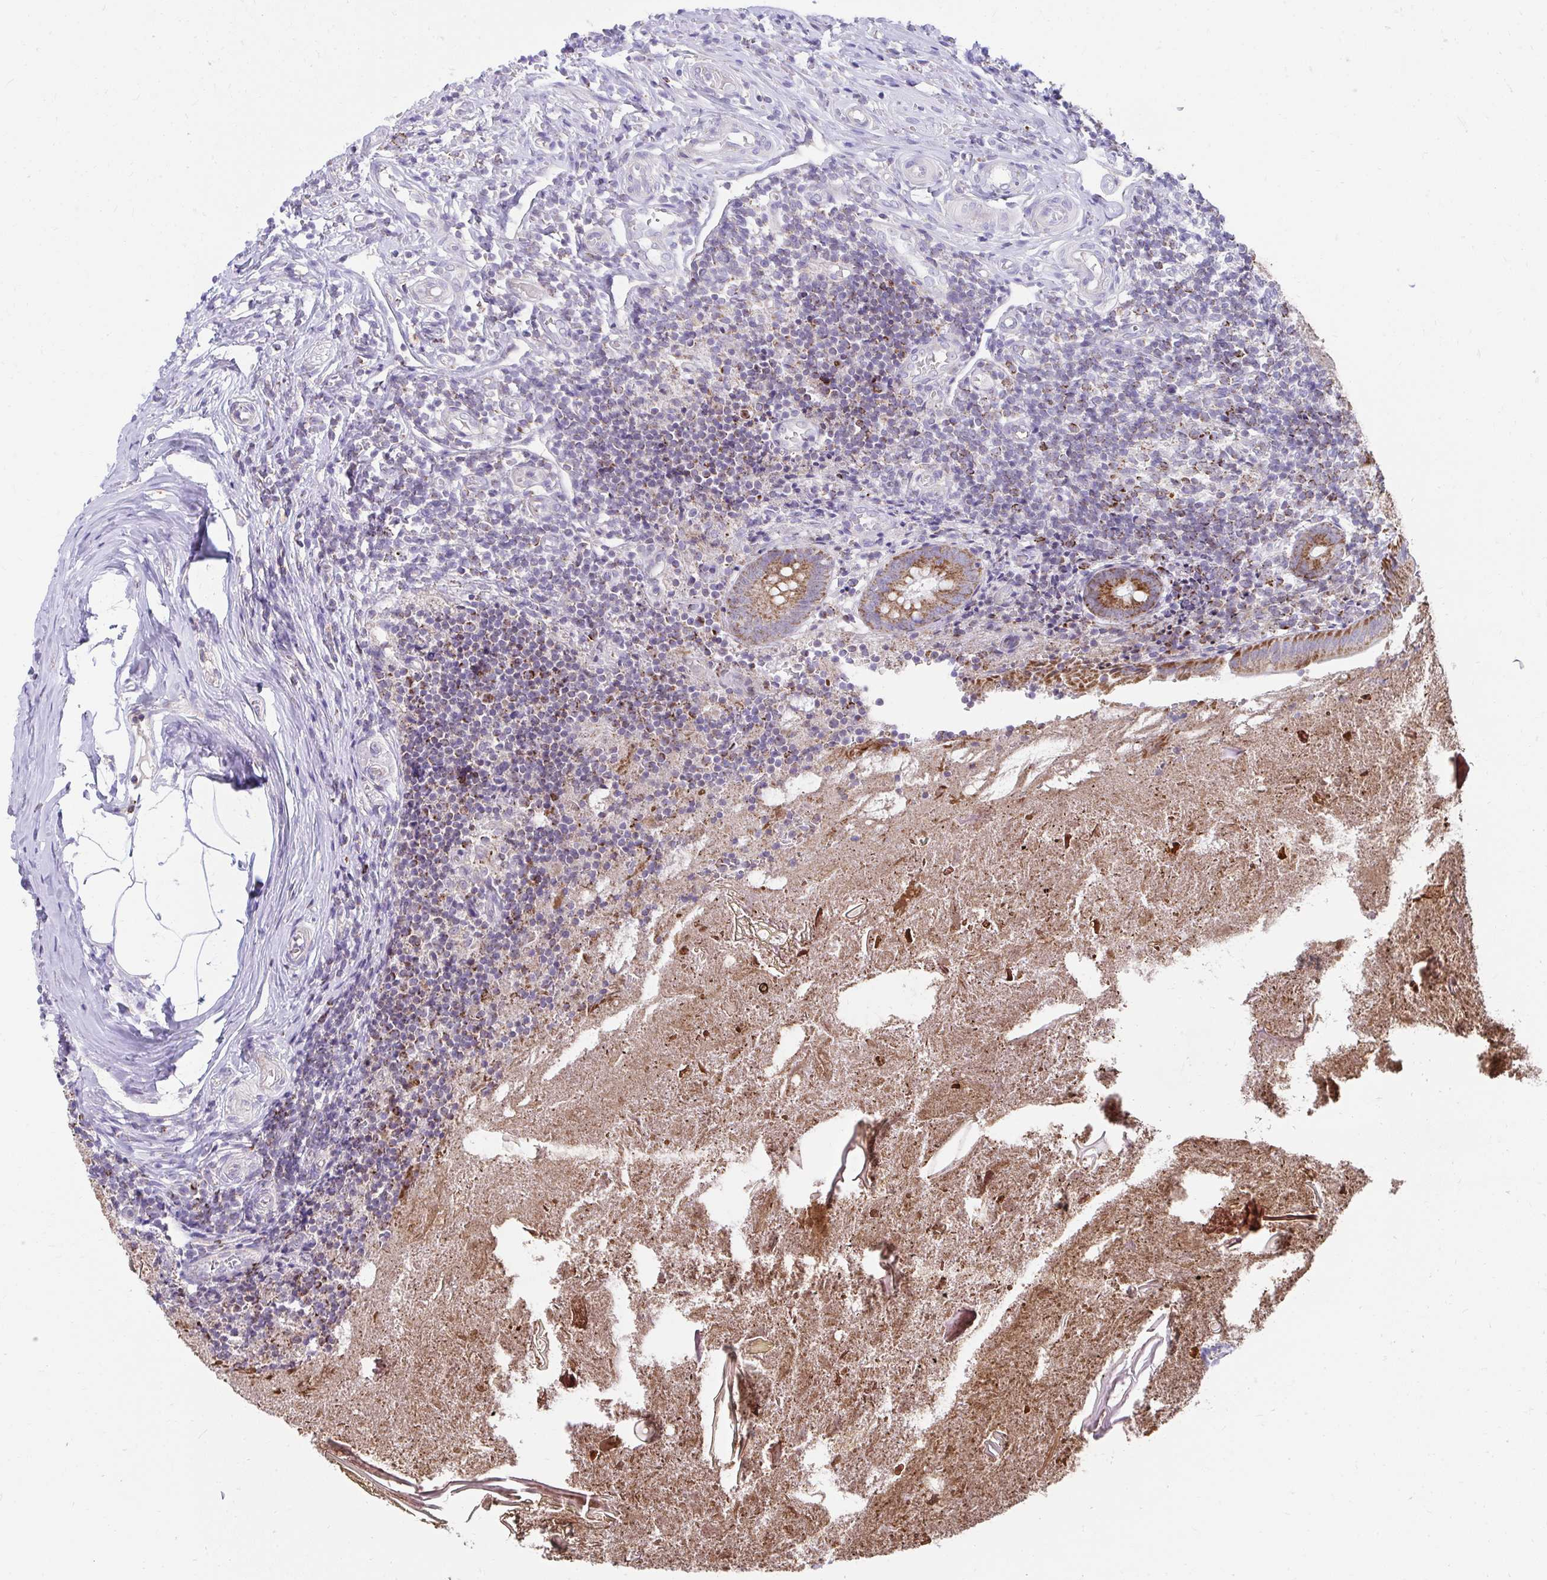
{"staining": {"intensity": "strong", "quantity": ">75%", "location": "cytoplasmic/membranous"}, "tissue": "appendix", "cell_type": "Glandular cells", "image_type": "normal", "snomed": [{"axis": "morphology", "description": "Normal tissue, NOS"}, {"axis": "topography", "description": "Appendix"}], "caption": "Strong cytoplasmic/membranous staining for a protein is seen in approximately >75% of glandular cells of benign appendix using immunohistochemistry (IHC).", "gene": "PRRG3", "patient": {"sex": "female", "age": 17}}